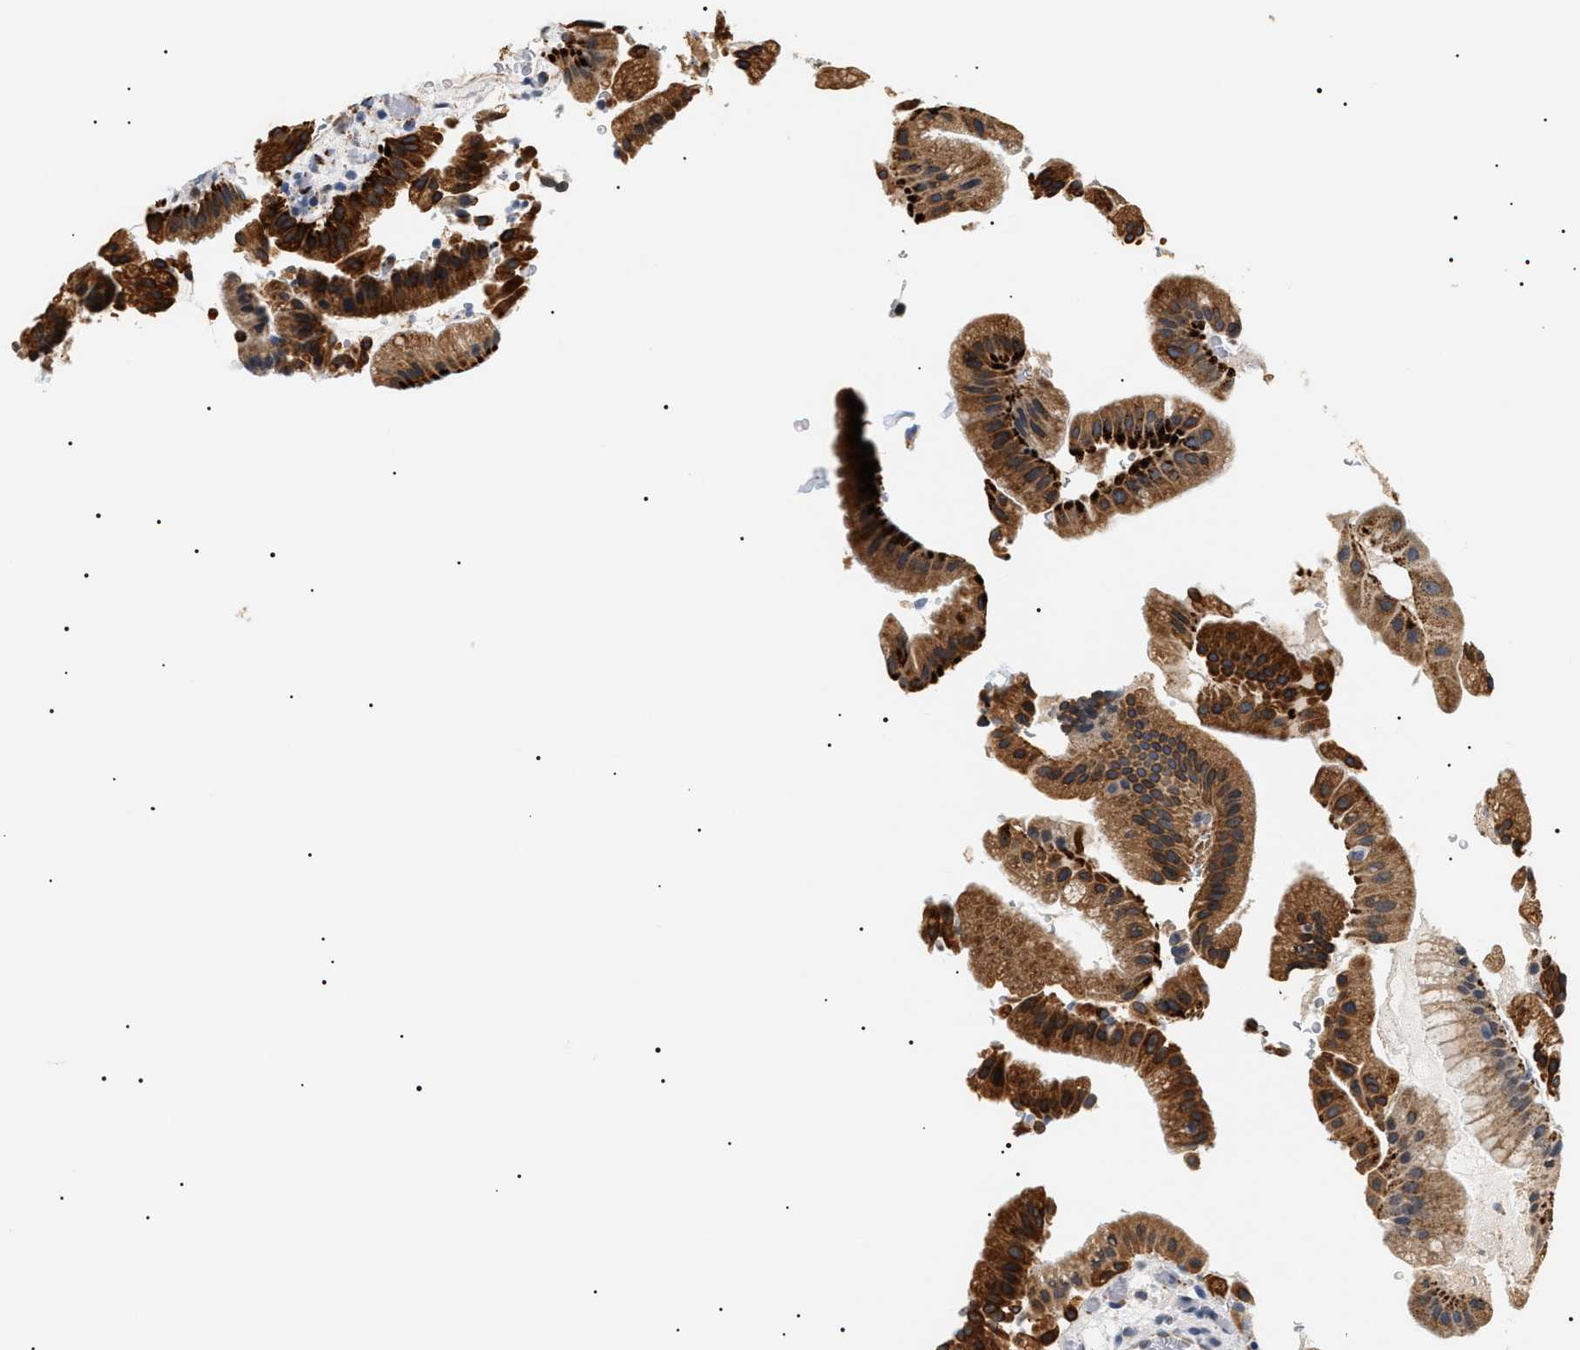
{"staining": {"intensity": "strong", "quantity": ">75%", "location": "cytoplasmic/membranous"}, "tissue": "gallbladder", "cell_type": "Glandular cells", "image_type": "normal", "snomed": [{"axis": "morphology", "description": "Normal tissue, NOS"}, {"axis": "topography", "description": "Gallbladder"}], "caption": "A high-resolution histopathology image shows immunohistochemistry (IHC) staining of normal gallbladder, which demonstrates strong cytoplasmic/membranous staining in approximately >75% of glandular cells.", "gene": "HSD17B11", "patient": {"sex": "male", "age": 49}}